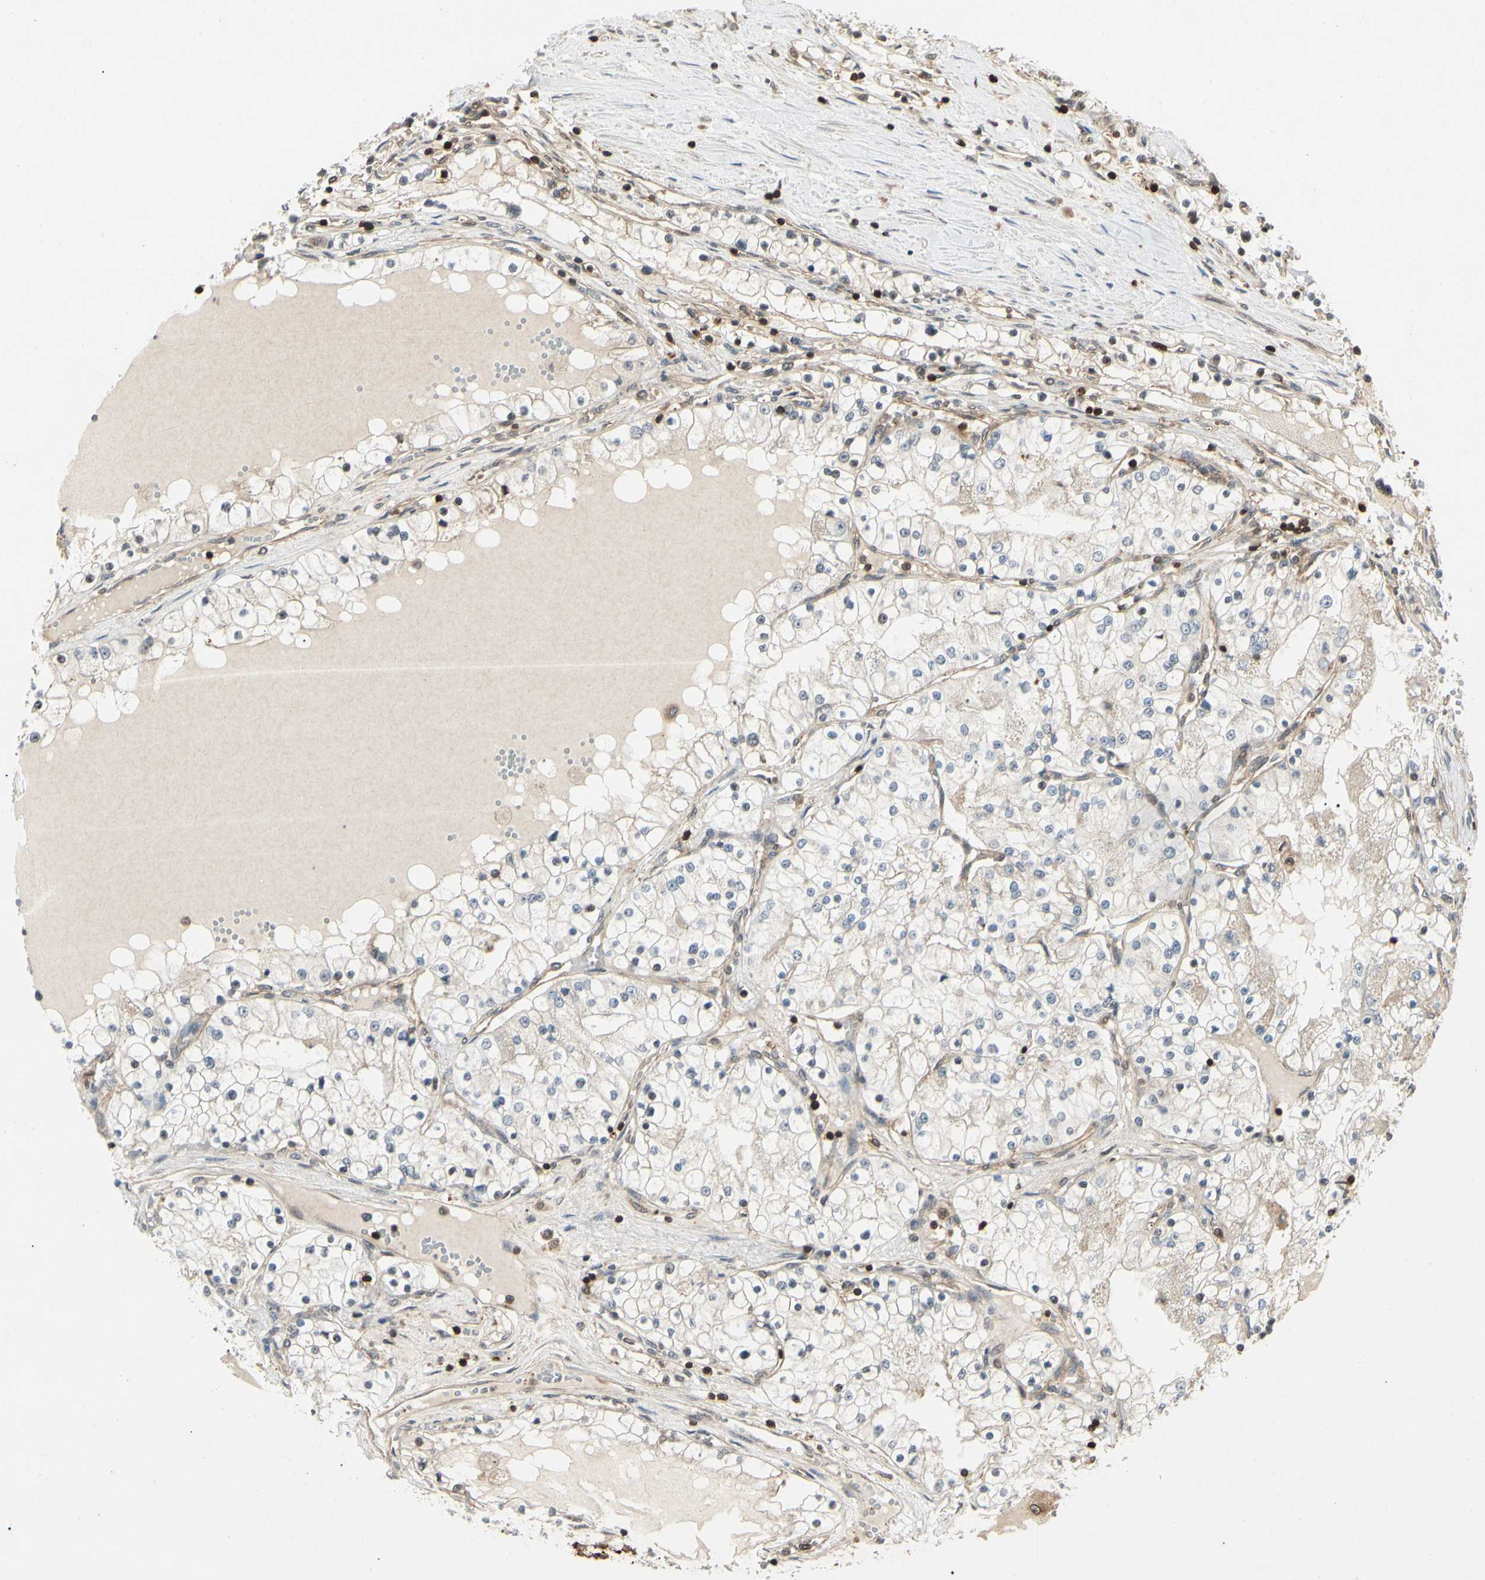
{"staining": {"intensity": "moderate", "quantity": "<25%", "location": "nuclear"}, "tissue": "renal cancer", "cell_type": "Tumor cells", "image_type": "cancer", "snomed": [{"axis": "morphology", "description": "Adenocarcinoma, NOS"}, {"axis": "topography", "description": "Kidney"}], "caption": "Renal adenocarcinoma stained for a protein displays moderate nuclear positivity in tumor cells. (DAB IHC with brightfield microscopy, high magnification).", "gene": "YWHAQ", "patient": {"sex": "male", "age": 68}}